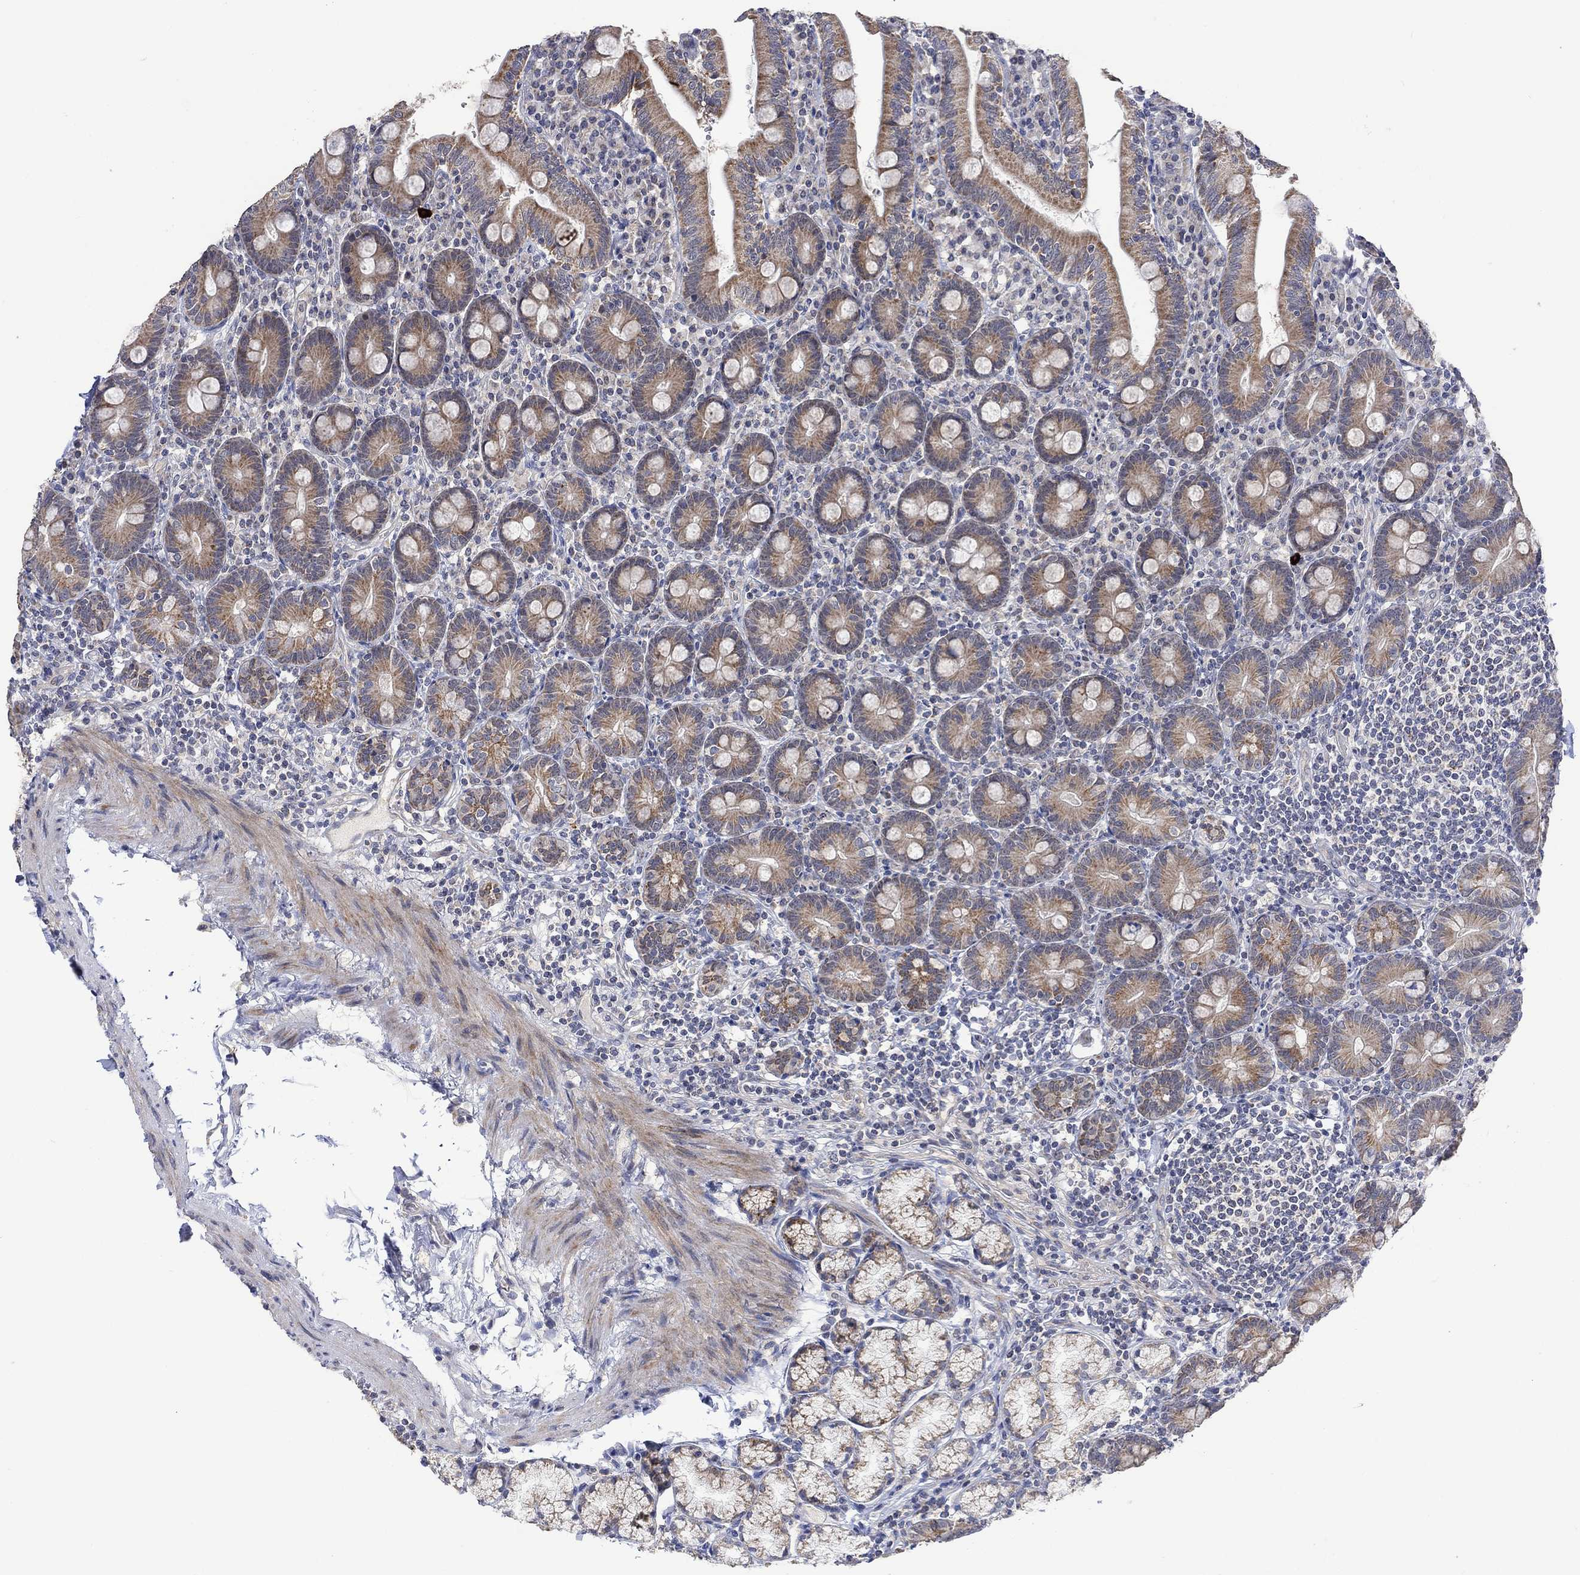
{"staining": {"intensity": "moderate", "quantity": "25%-75%", "location": "cytoplasmic/membranous"}, "tissue": "duodenum", "cell_type": "Glandular cells", "image_type": "normal", "snomed": [{"axis": "morphology", "description": "Normal tissue, NOS"}, {"axis": "topography", "description": "Duodenum"}], "caption": "Protein expression analysis of unremarkable duodenum displays moderate cytoplasmic/membranous staining in approximately 25%-75% of glandular cells. The protein is shown in brown color, while the nuclei are stained blue.", "gene": "SLC48A1", "patient": {"sex": "female", "age": 67}}